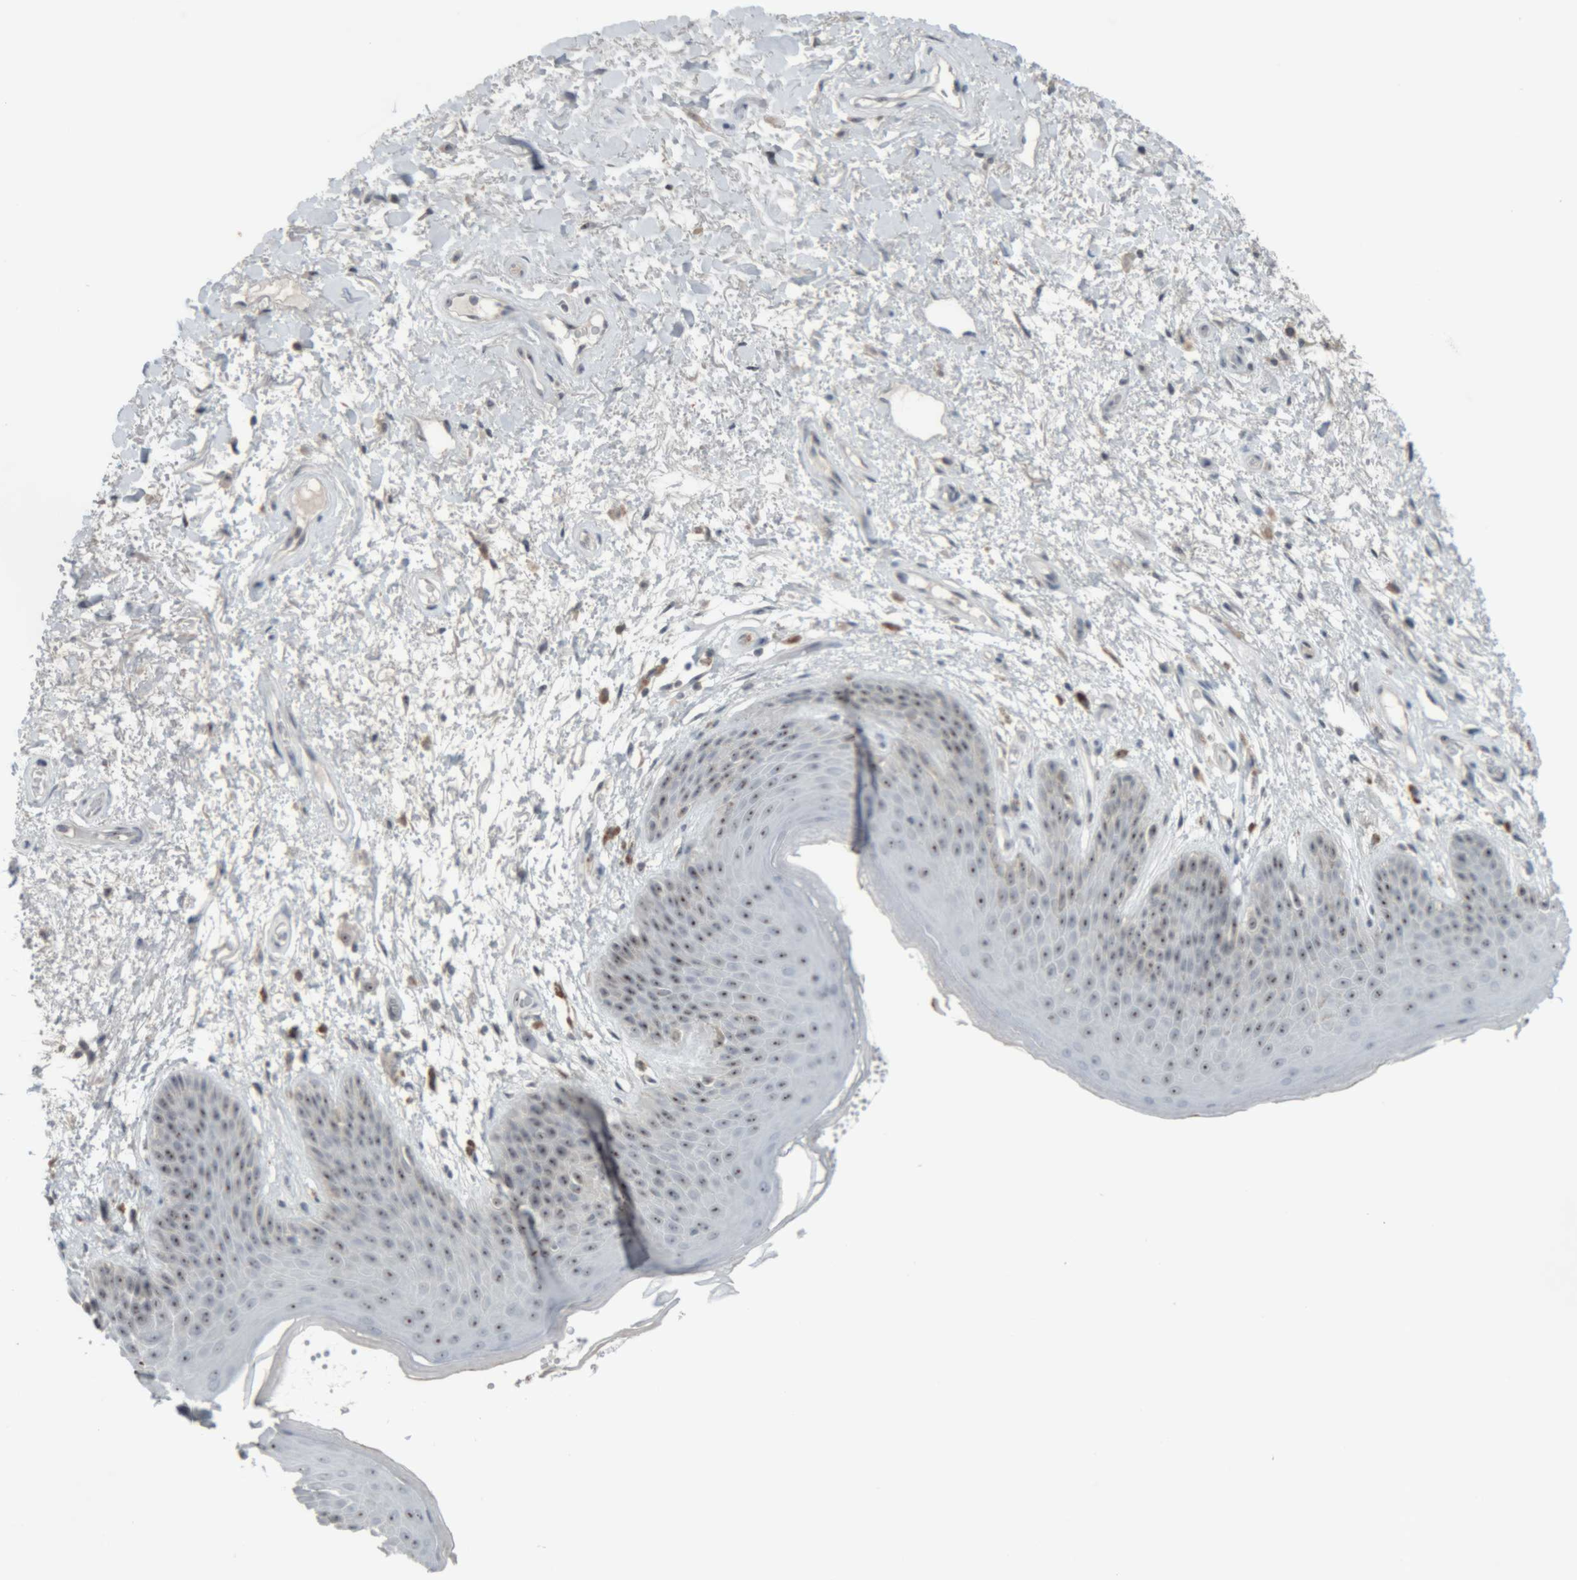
{"staining": {"intensity": "moderate", "quantity": "25%-75%", "location": "nuclear"}, "tissue": "skin", "cell_type": "Epidermal cells", "image_type": "normal", "snomed": [{"axis": "morphology", "description": "Normal tissue, NOS"}, {"axis": "topography", "description": "Anal"}], "caption": "DAB (3,3'-diaminobenzidine) immunohistochemical staining of benign human skin shows moderate nuclear protein staining in about 25%-75% of epidermal cells.", "gene": "RPF1", "patient": {"sex": "male", "age": 74}}